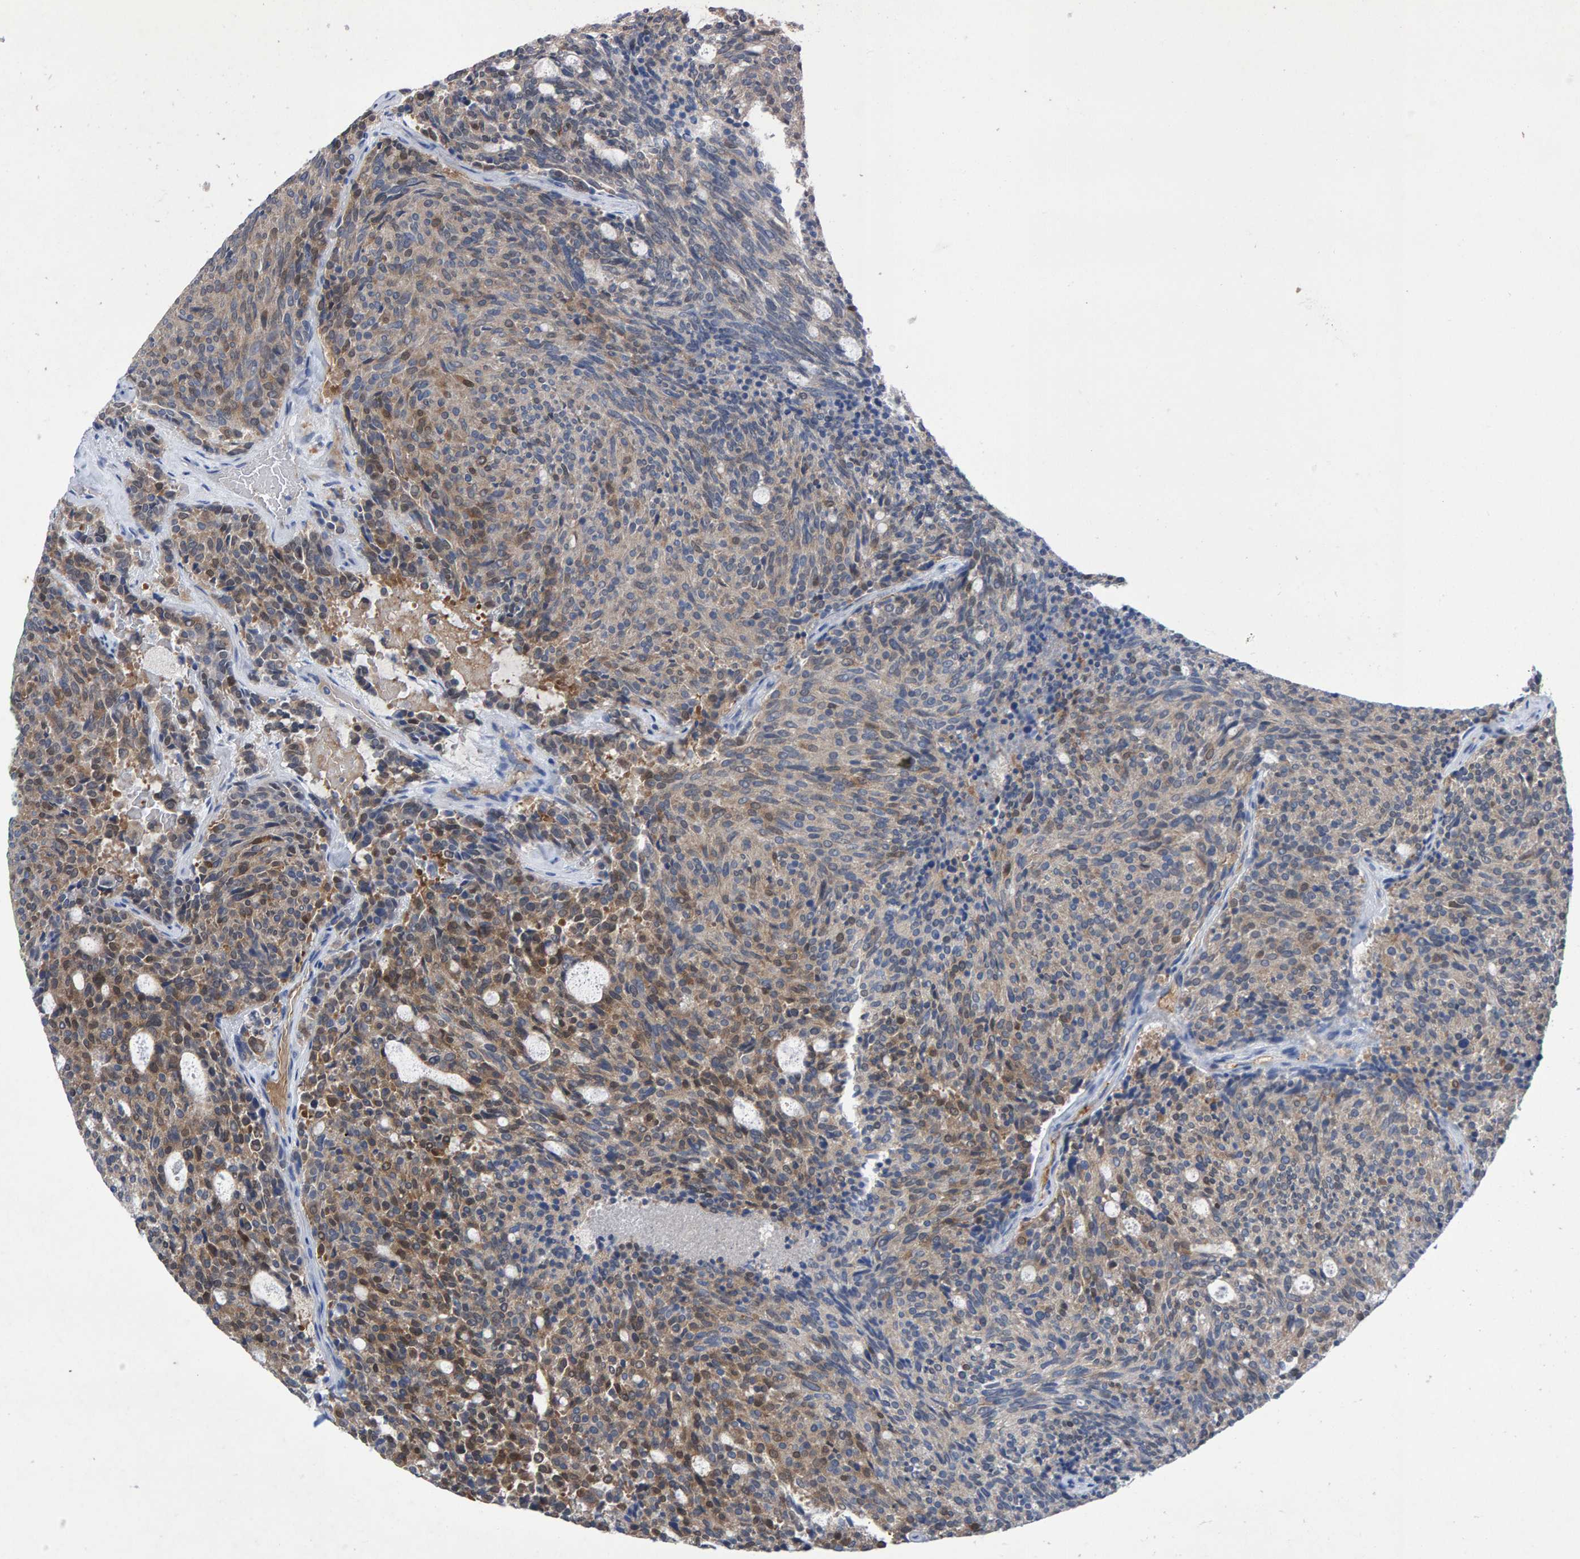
{"staining": {"intensity": "moderate", "quantity": "25%-75%", "location": "cytoplasmic/membranous"}, "tissue": "carcinoid", "cell_type": "Tumor cells", "image_type": "cancer", "snomed": [{"axis": "morphology", "description": "Carcinoid, malignant, NOS"}, {"axis": "topography", "description": "Pancreas"}], "caption": "IHC image of malignant carcinoid stained for a protein (brown), which reveals medium levels of moderate cytoplasmic/membranous positivity in about 25%-75% of tumor cells.", "gene": "ALAD", "patient": {"sex": "female", "age": 54}}